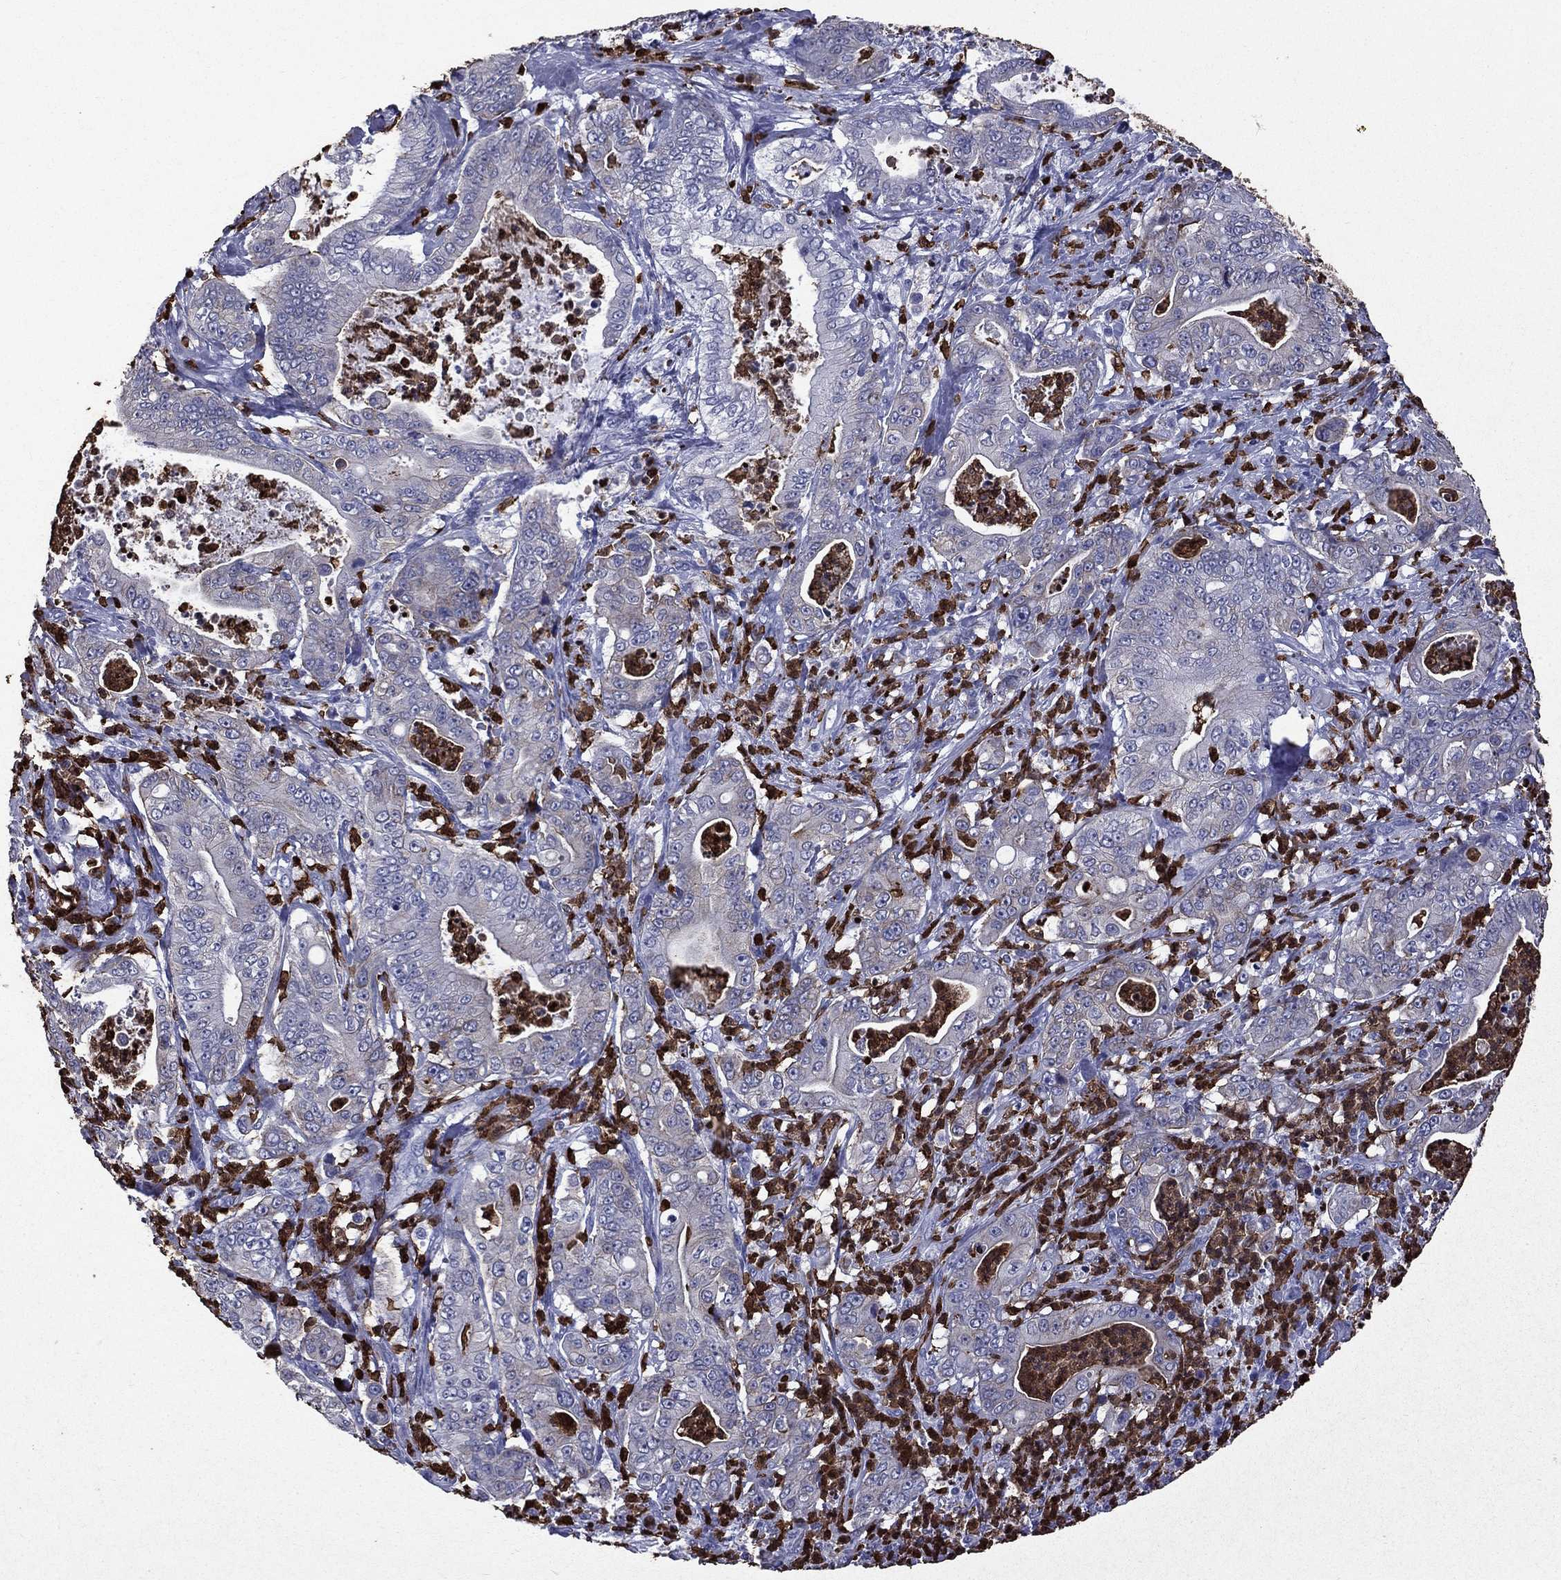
{"staining": {"intensity": "negative", "quantity": "none", "location": "none"}, "tissue": "pancreatic cancer", "cell_type": "Tumor cells", "image_type": "cancer", "snomed": [{"axis": "morphology", "description": "Adenocarcinoma, NOS"}, {"axis": "topography", "description": "Pancreas"}], "caption": "DAB (3,3'-diaminobenzidine) immunohistochemical staining of human pancreatic cancer (adenocarcinoma) demonstrates no significant positivity in tumor cells.", "gene": "TRIM29", "patient": {"sex": "male", "age": 71}}